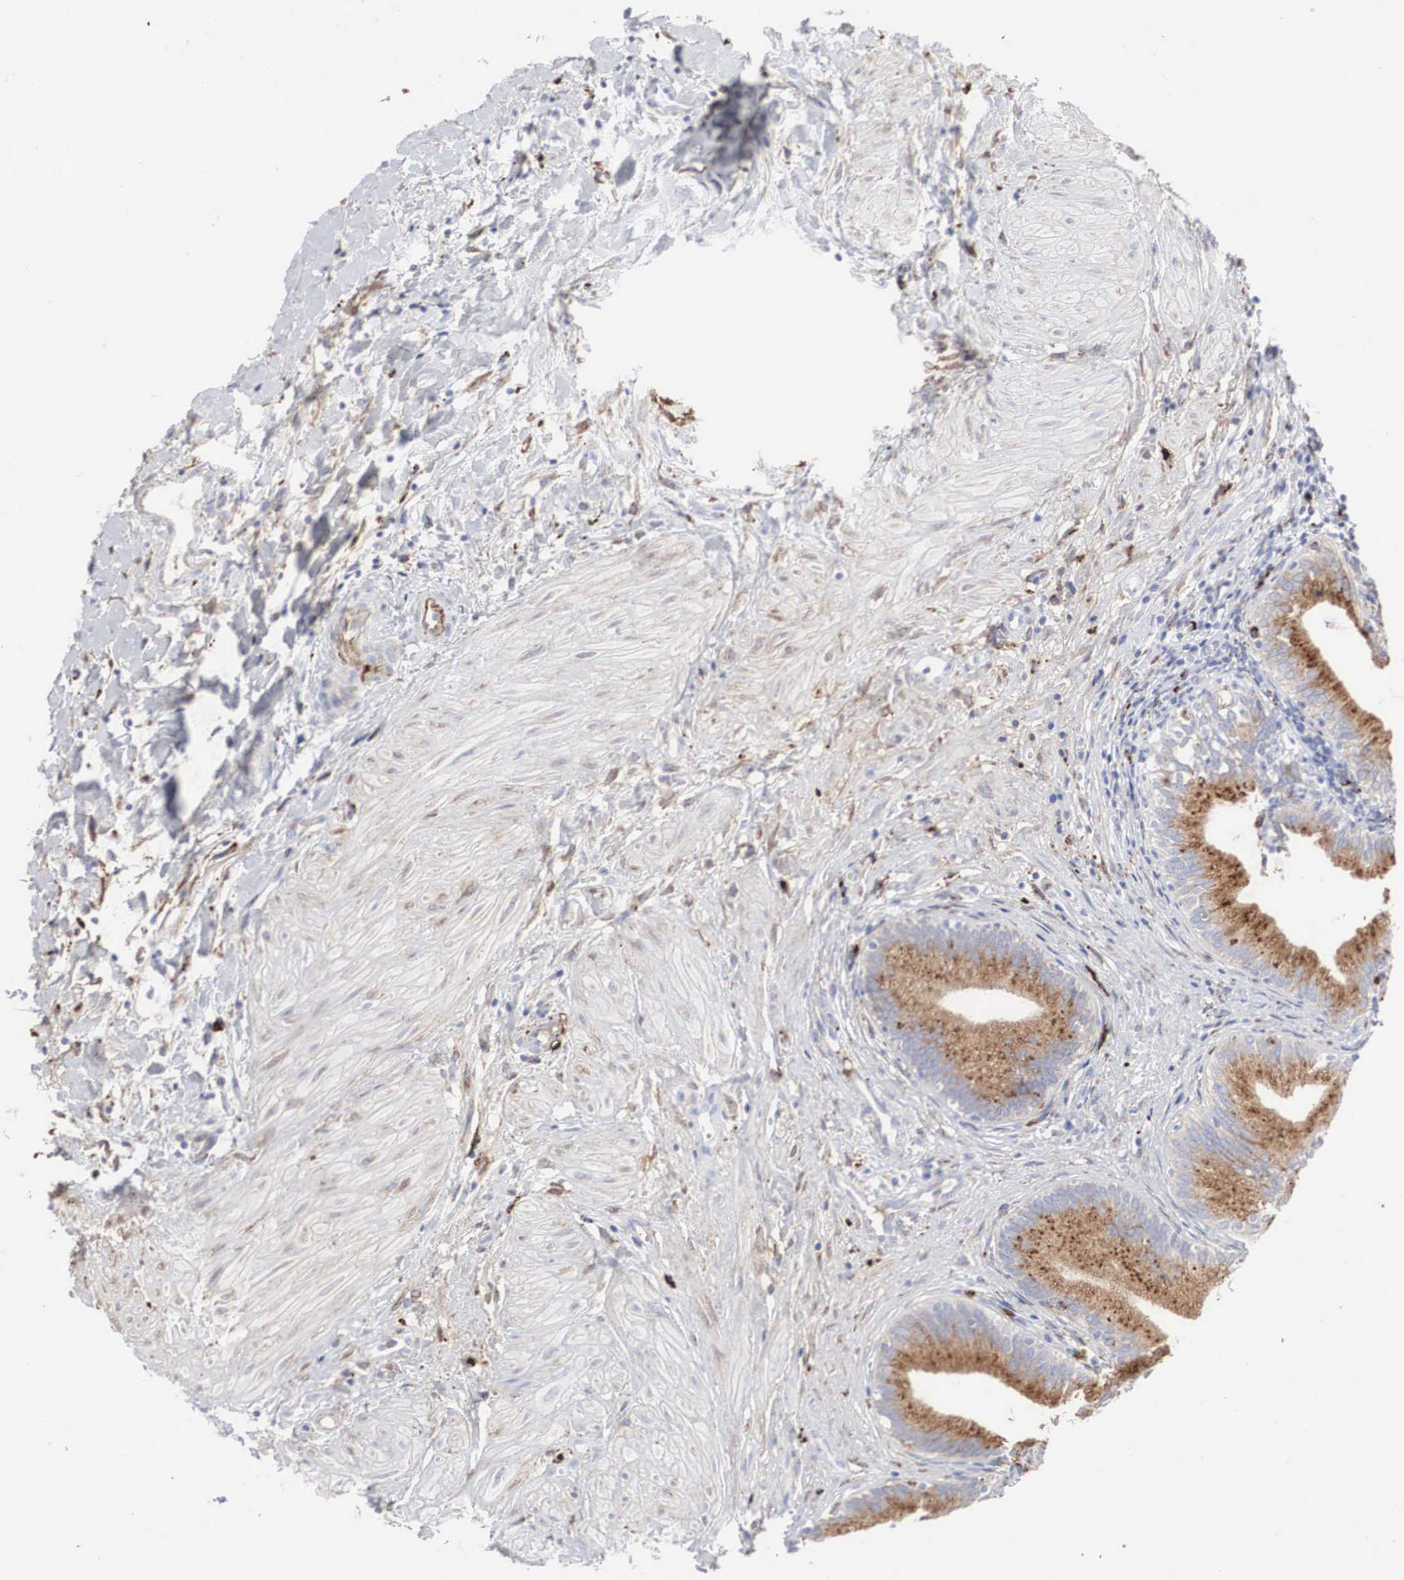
{"staining": {"intensity": "moderate", "quantity": ">75%", "location": "cytoplasmic/membranous"}, "tissue": "gallbladder", "cell_type": "Glandular cells", "image_type": "normal", "snomed": [{"axis": "morphology", "description": "Normal tissue, NOS"}, {"axis": "topography", "description": "Gallbladder"}], "caption": "Protein positivity by immunohistochemistry (IHC) exhibits moderate cytoplasmic/membranous staining in about >75% of glandular cells in unremarkable gallbladder. The protein is shown in brown color, while the nuclei are stained blue.", "gene": "LGALS3BP", "patient": {"sex": "male", "age": 58}}